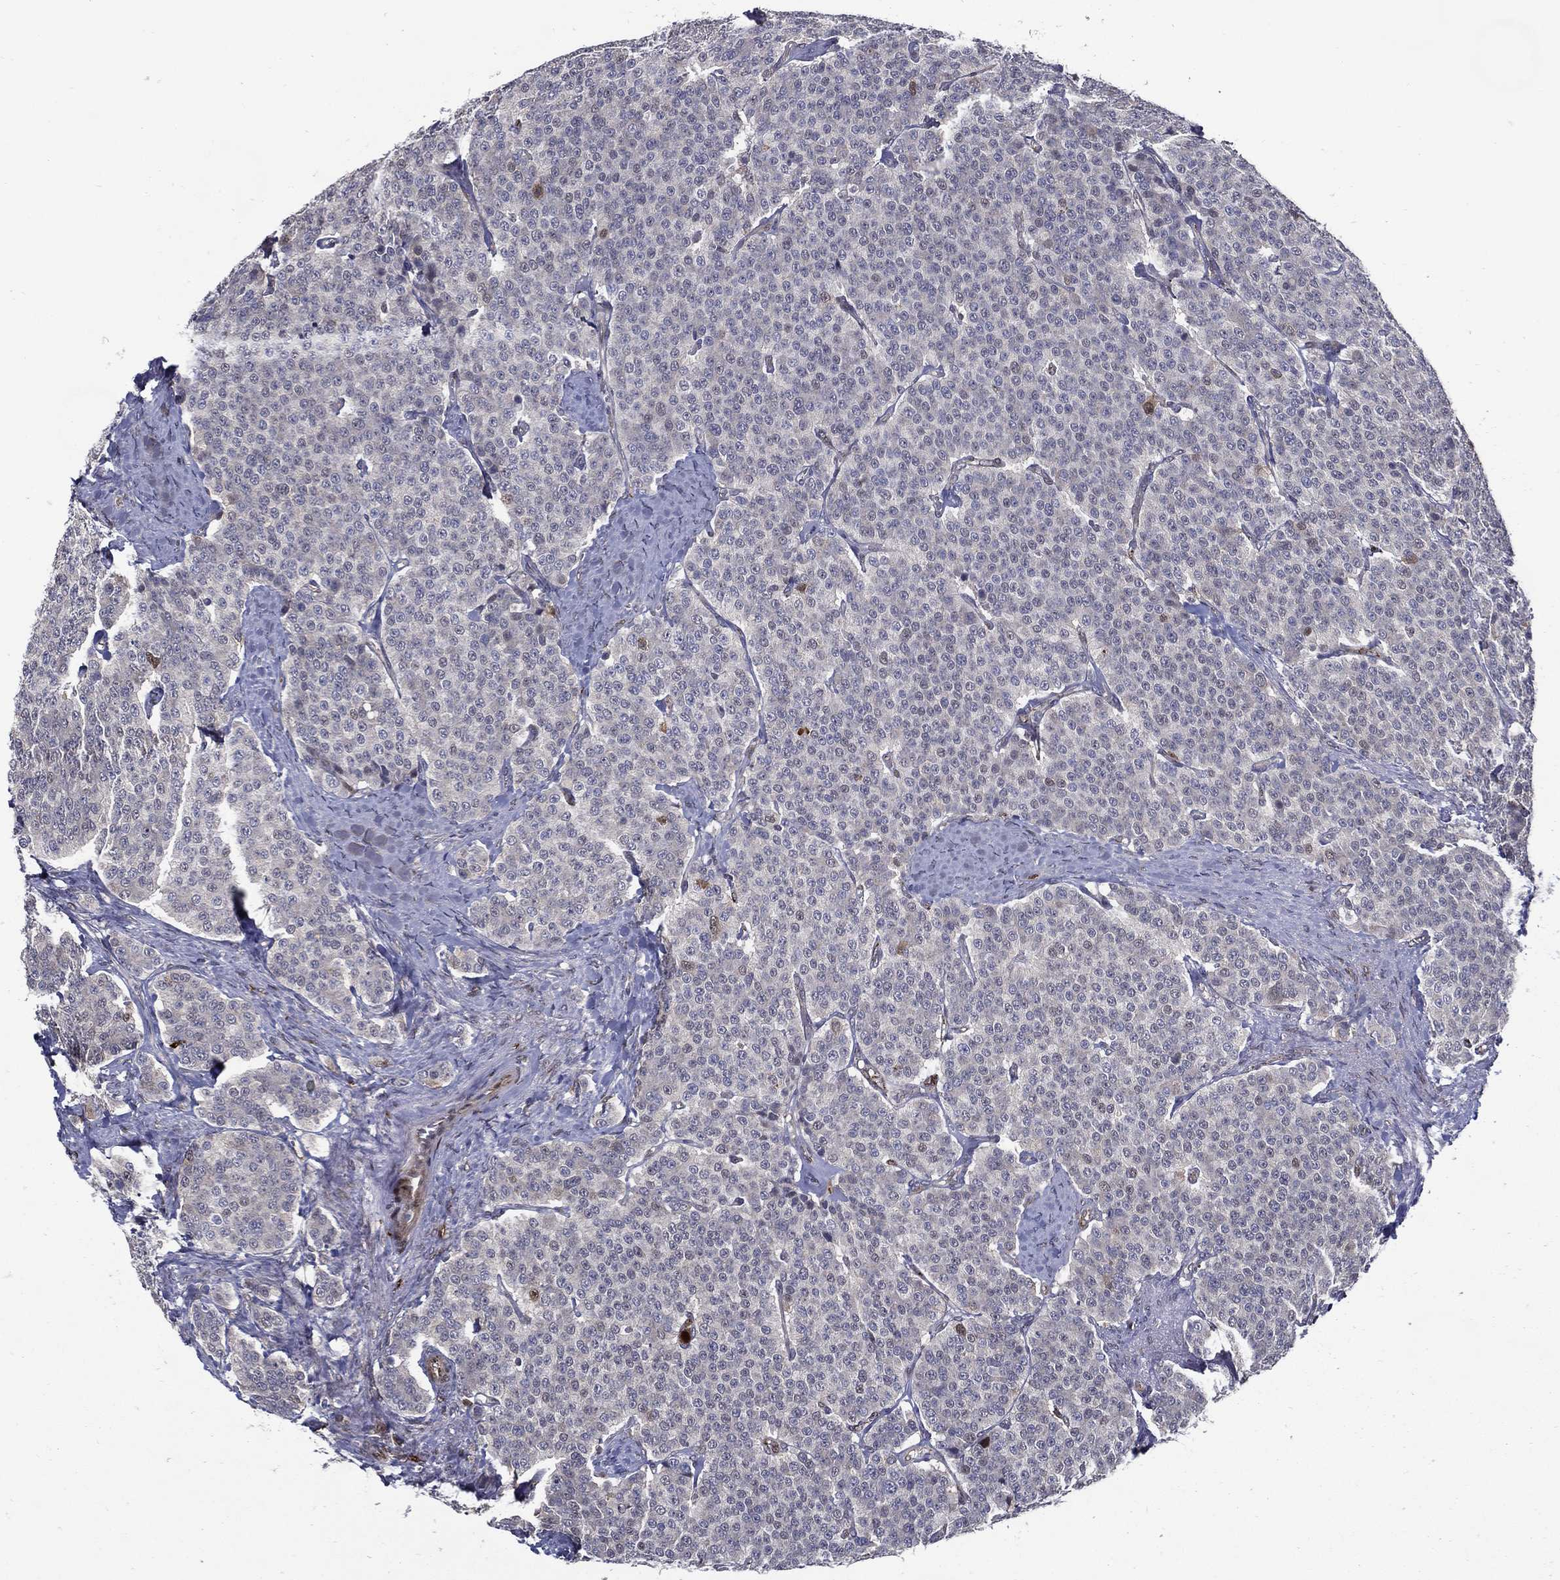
{"staining": {"intensity": "negative", "quantity": "none", "location": "none"}, "tissue": "carcinoid", "cell_type": "Tumor cells", "image_type": "cancer", "snomed": [{"axis": "morphology", "description": "Carcinoid, malignant, NOS"}, {"axis": "topography", "description": "Small intestine"}], "caption": "There is no significant positivity in tumor cells of carcinoid.", "gene": "ARHGAP11A", "patient": {"sex": "female", "age": 58}}